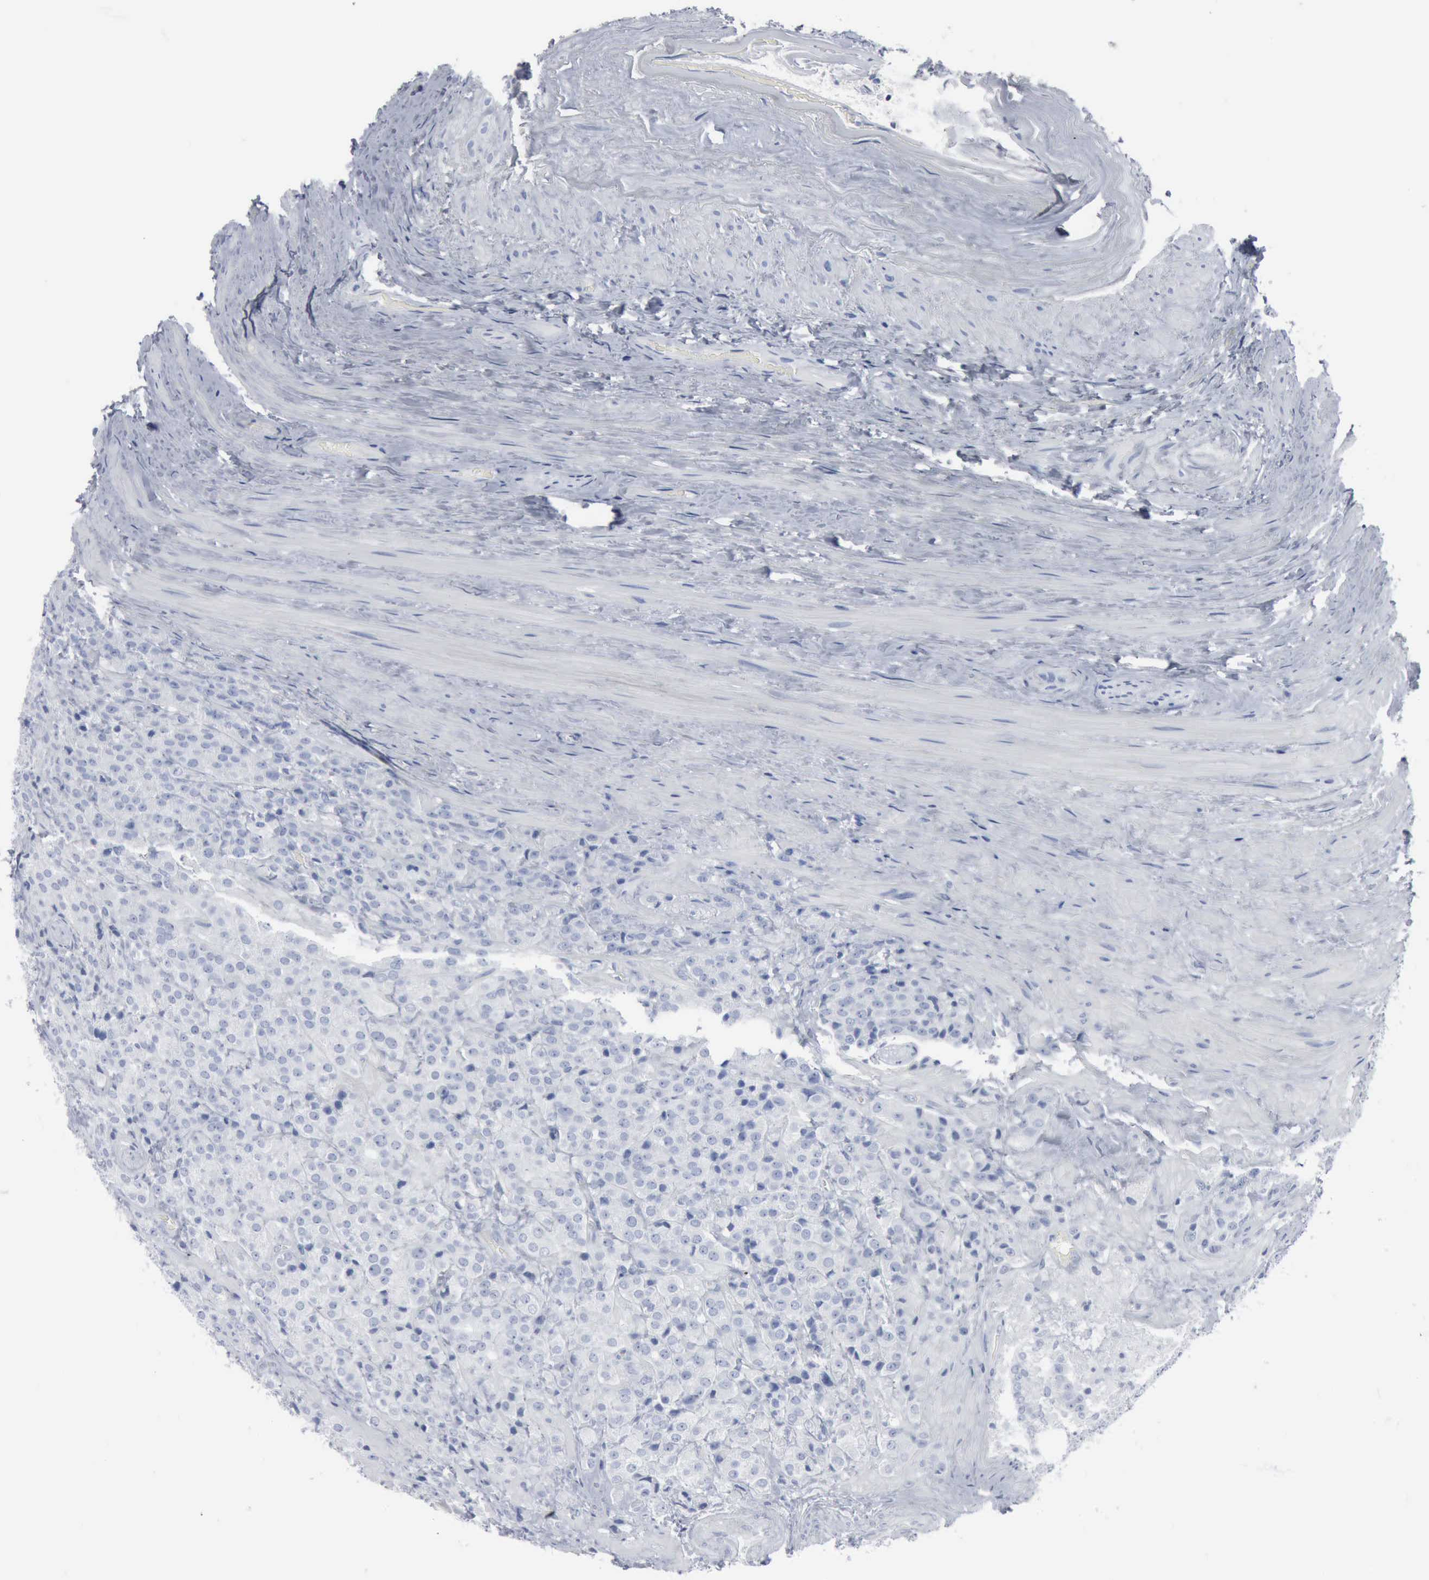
{"staining": {"intensity": "negative", "quantity": "none", "location": "none"}, "tissue": "prostate cancer", "cell_type": "Tumor cells", "image_type": "cancer", "snomed": [{"axis": "morphology", "description": "Adenocarcinoma, Medium grade"}, {"axis": "topography", "description": "Prostate"}], "caption": "Immunohistochemistry of human prostate cancer exhibits no positivity in tumor cells. (DAB (3,3'-diaminobenzidine) IHC, high magnification).", "gene": "DMD", "patient": {"sex": "male", "age": 70}}